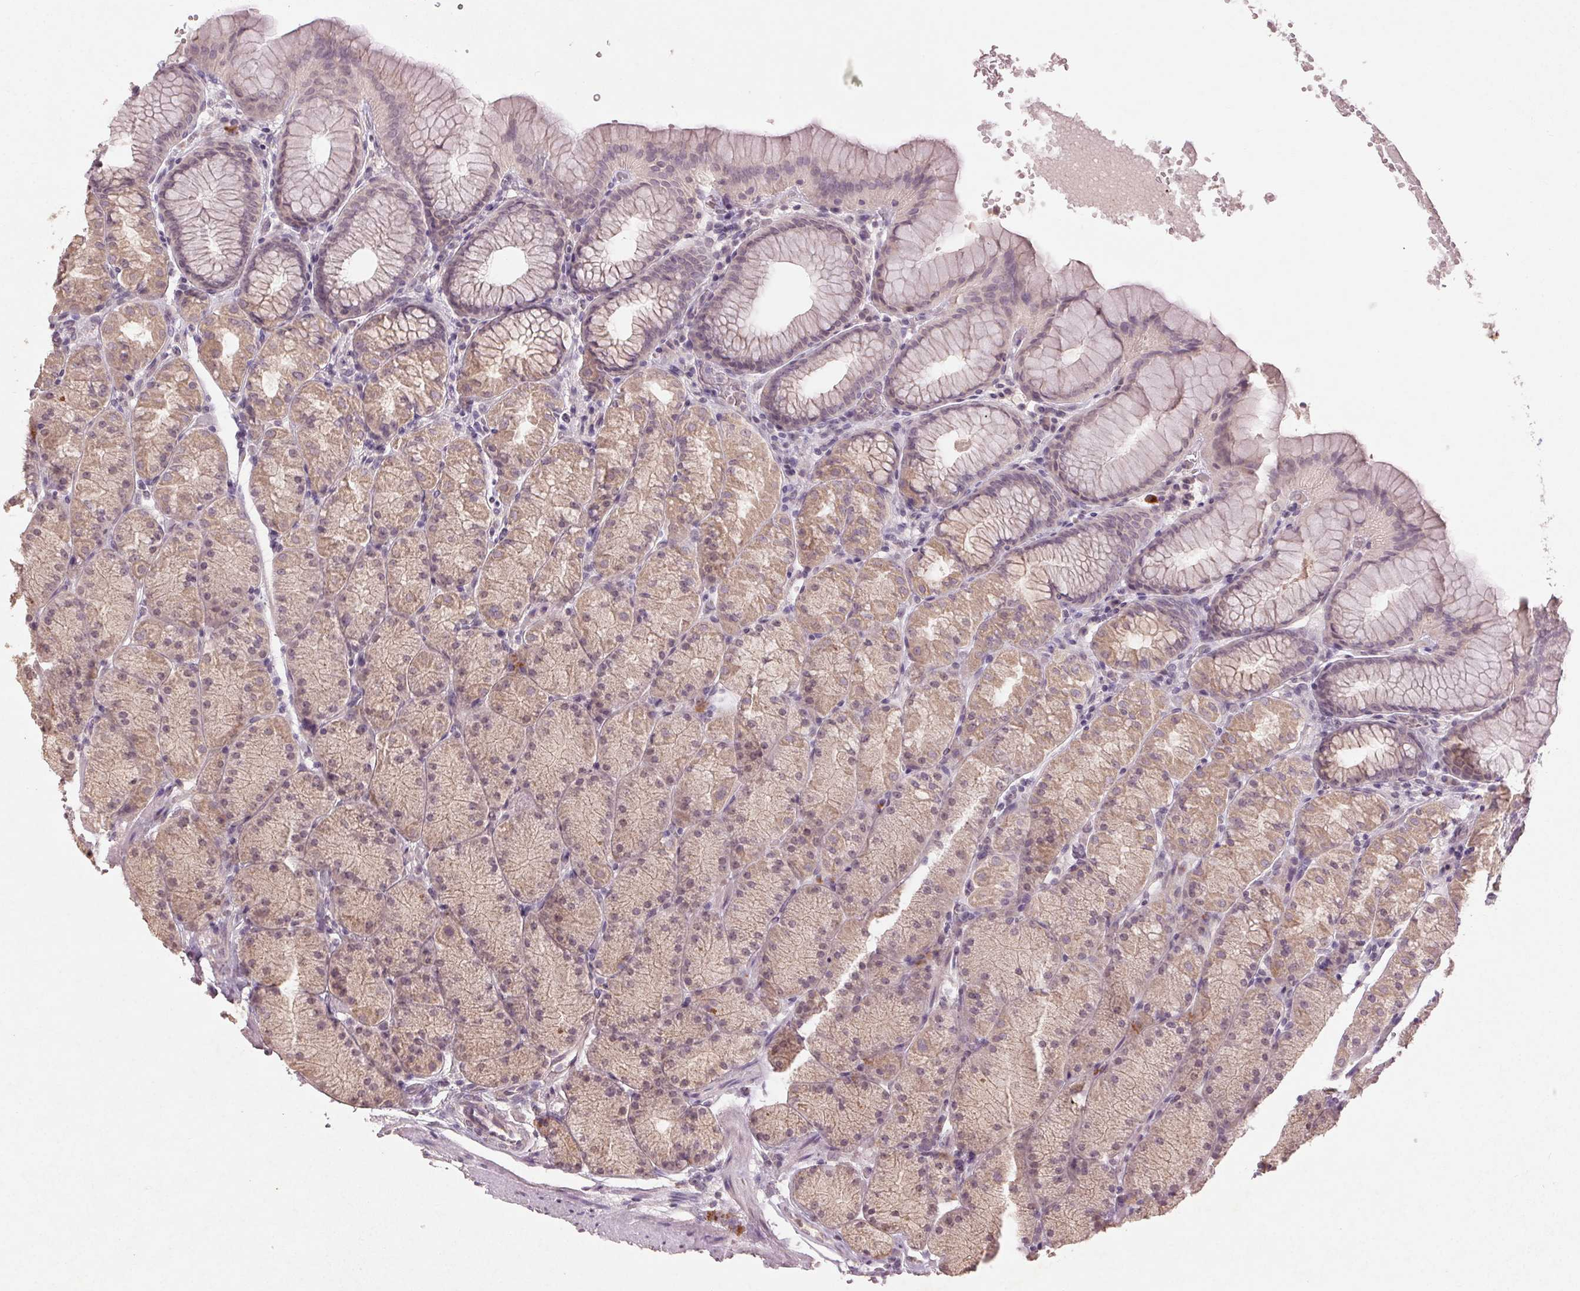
{"staining": {"intensity": "weak", "quantity": "25%-75%", "location": "cytoplasmic/membranous,nuclear"}, "tissue": "stomach", "cell_type": "Glandular cells", "image_type": "normal", "snomed": [{"axis": "morphology", "description": "Normal tissue, NOS"}, {"axis": "topography", "description": "Stomach, upper"}, {"axis": "topography", "description": "Stomach"}], "caption": "Stomach was stained to show a protein in brown. There is low levels of weak cytoplasmic/membranous,nuclear positivity in about 25%-75% of glandular cells.", "gene": "ENSG00000255641", "patient": {"sex": "male", "age": 76}}